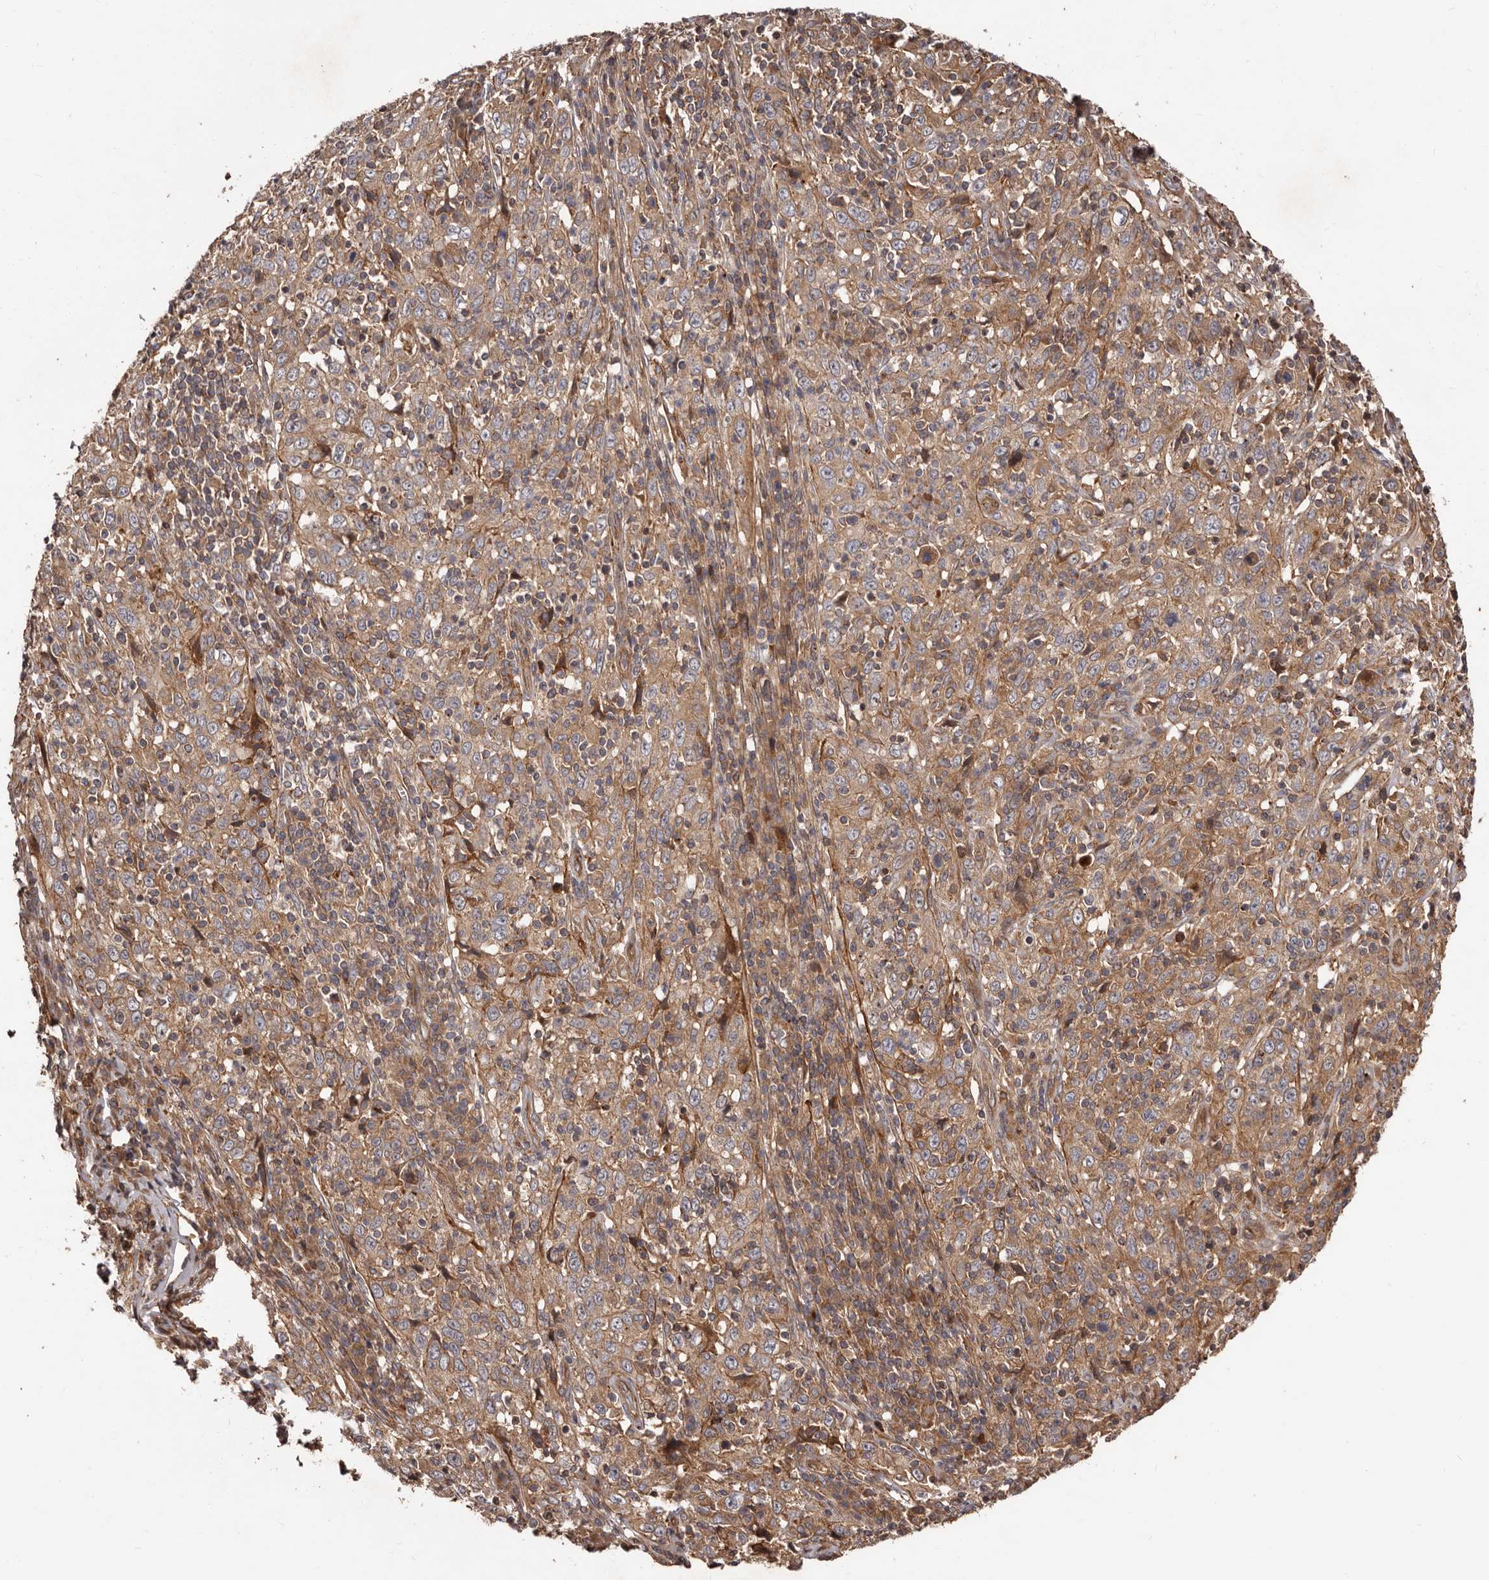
{"staining": {"intensity": "moderate", "quantity": ">75%", "location": "cytoplasmic/membranous"}, "tissue": "cervical cancer", "cell_type": "Tumor cells", "image_type": "cancer", "snomed": [{"axis": "morphology", "description": "Squamous cell carcinoma, NOS"}, {"axis": "topography", "description": "Cervix"}], "caption": "Tumor cells exhibit medium levels of moderate cytoplasmic/membranous positivity in about >75% of cells in cervical cancer (squamous cell carcinoma). The staining was performed using DAB (3,3'-diaminobenzidine) to visualize the protein expression in brown, while the nuclei were stained in blue with hematoxylin (Magnification: 20x).", "gene": "GTPBP1", "patient": {"sex": "female", "age": 46}}